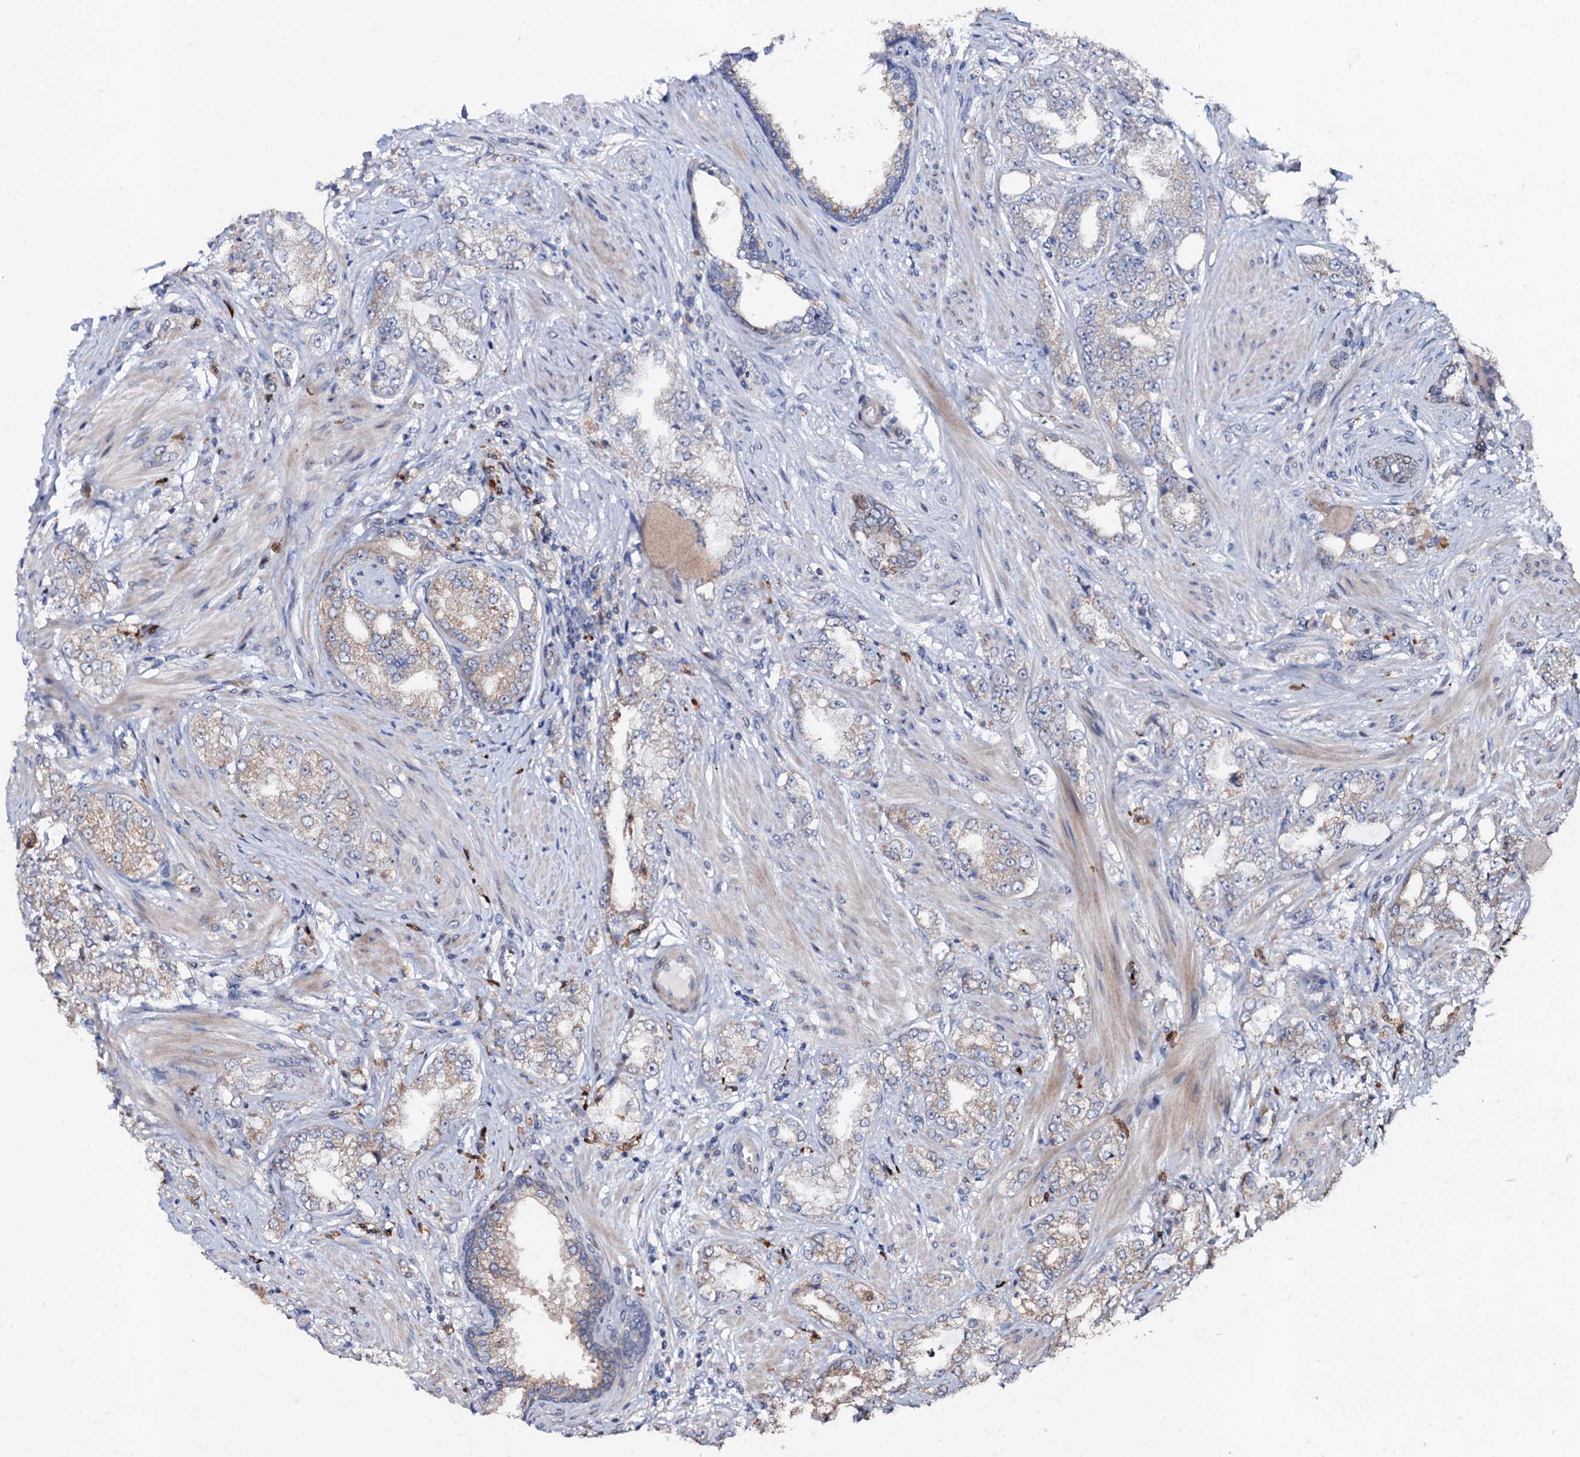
{"staining": {"intensity": "negative", "quantity": "none", "location": "none"}, "tissue": "prostate cancer", "cell_type": "Tumor cells", "image_type": "cancer", "snomed": [{"axis": "morphology", "description": "Adenocarcinoma, High grade"}, {"axis": "topography", "description": "Prostate"}], "caption": "A high-resolution photomicrograph shows immunohistochemistry staining of prostate cancer (high-grade adenocarcinoma), which exhibits no significant positivity in tumor cells.", "gene": "COG6", "patient": {"sex": "male", "age": 64}}